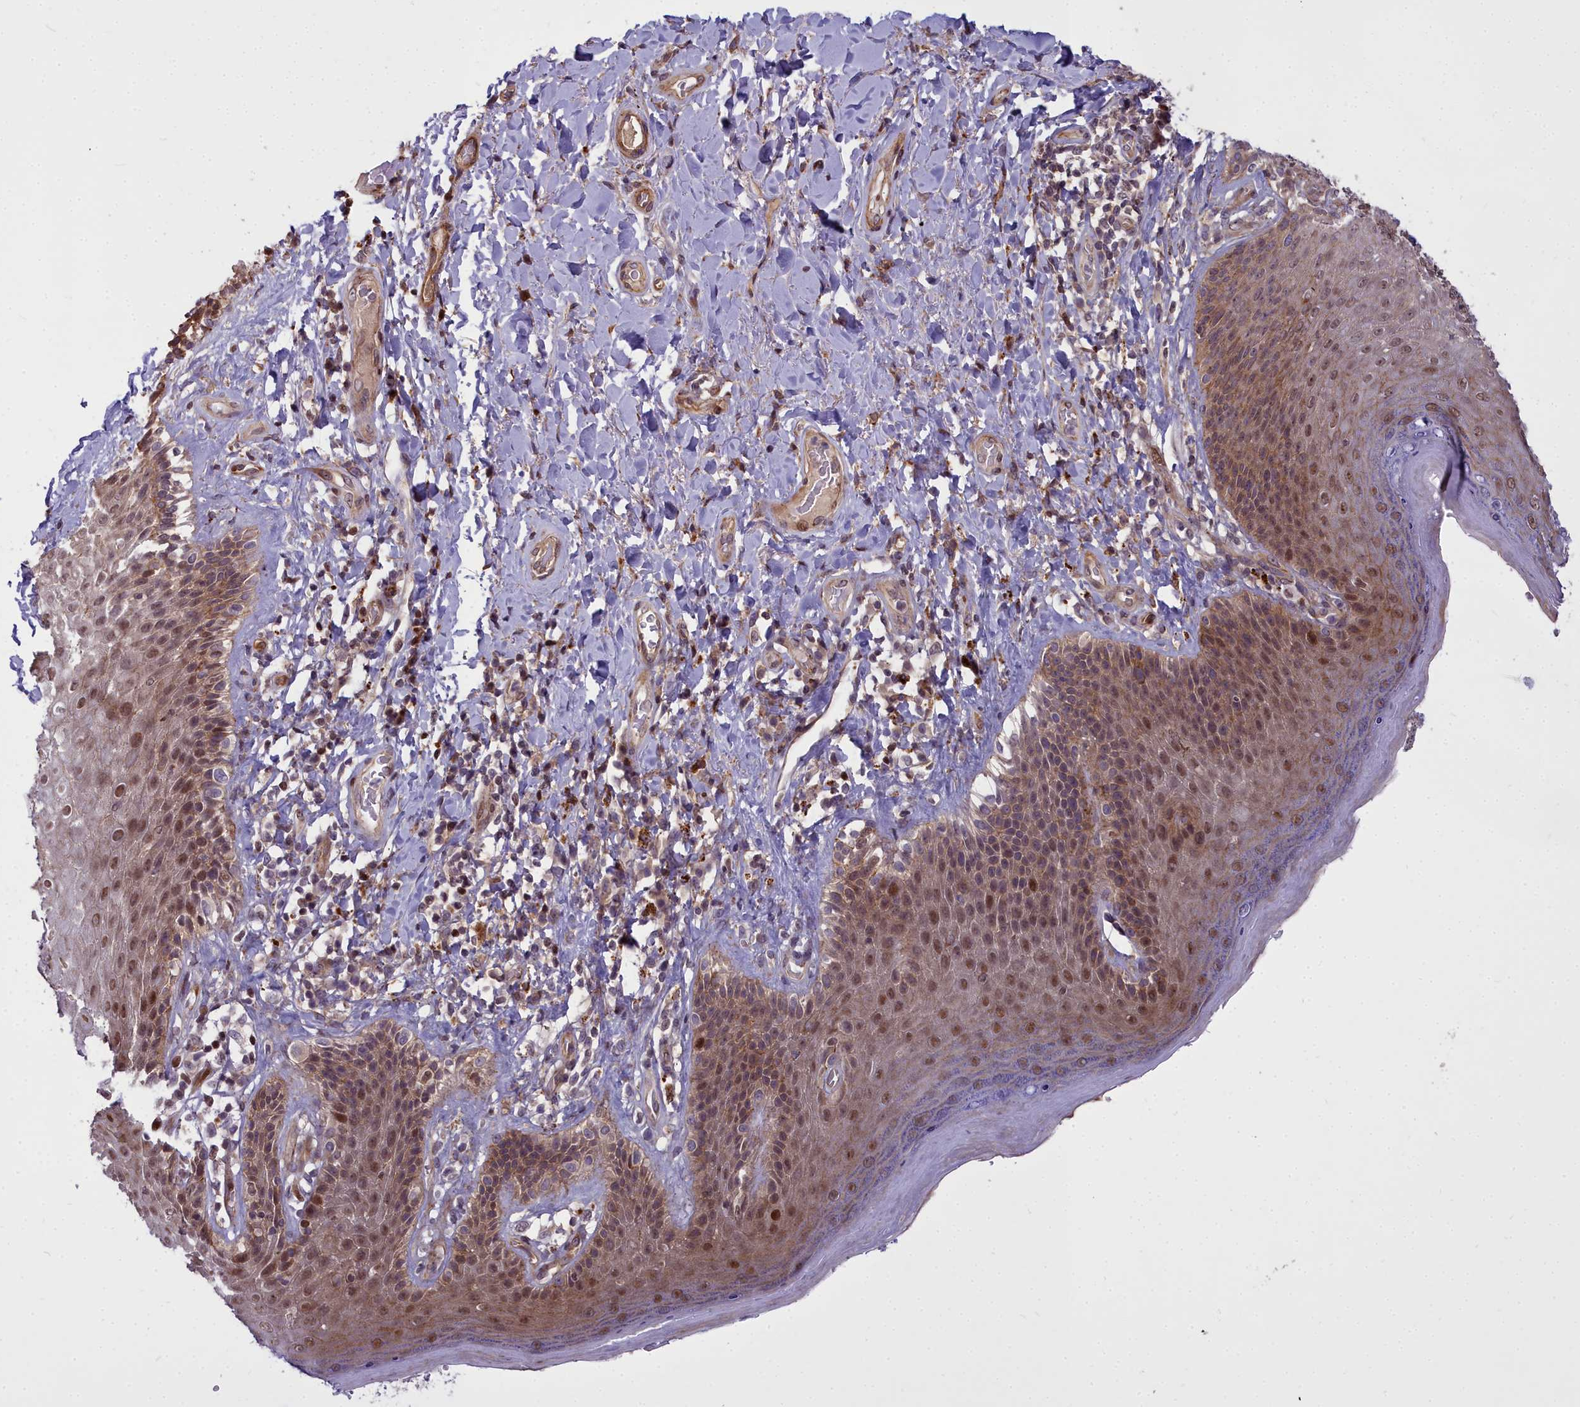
{"staining": {"intensity": "moderate", "quantity": ">75%", "location": "cytoplasmic/membranous,nuclear"}, "tissue": "skin", "cell_type": "Epidermal cells", "image_type": "normal", "snomed": [{"axis": "morphology", "description": "Normal tissue, NOS"}, {"axis": "topography", "description": "Anal"}], "caption": "Epidermal cells demonstrate medium levels of moderate cytoplasmic/membranous,nuclear positivity in approximately >75% of cells in normal human skin.", "gene": "GLYATL3", "patient": {"sex": "female", "age": 89}}